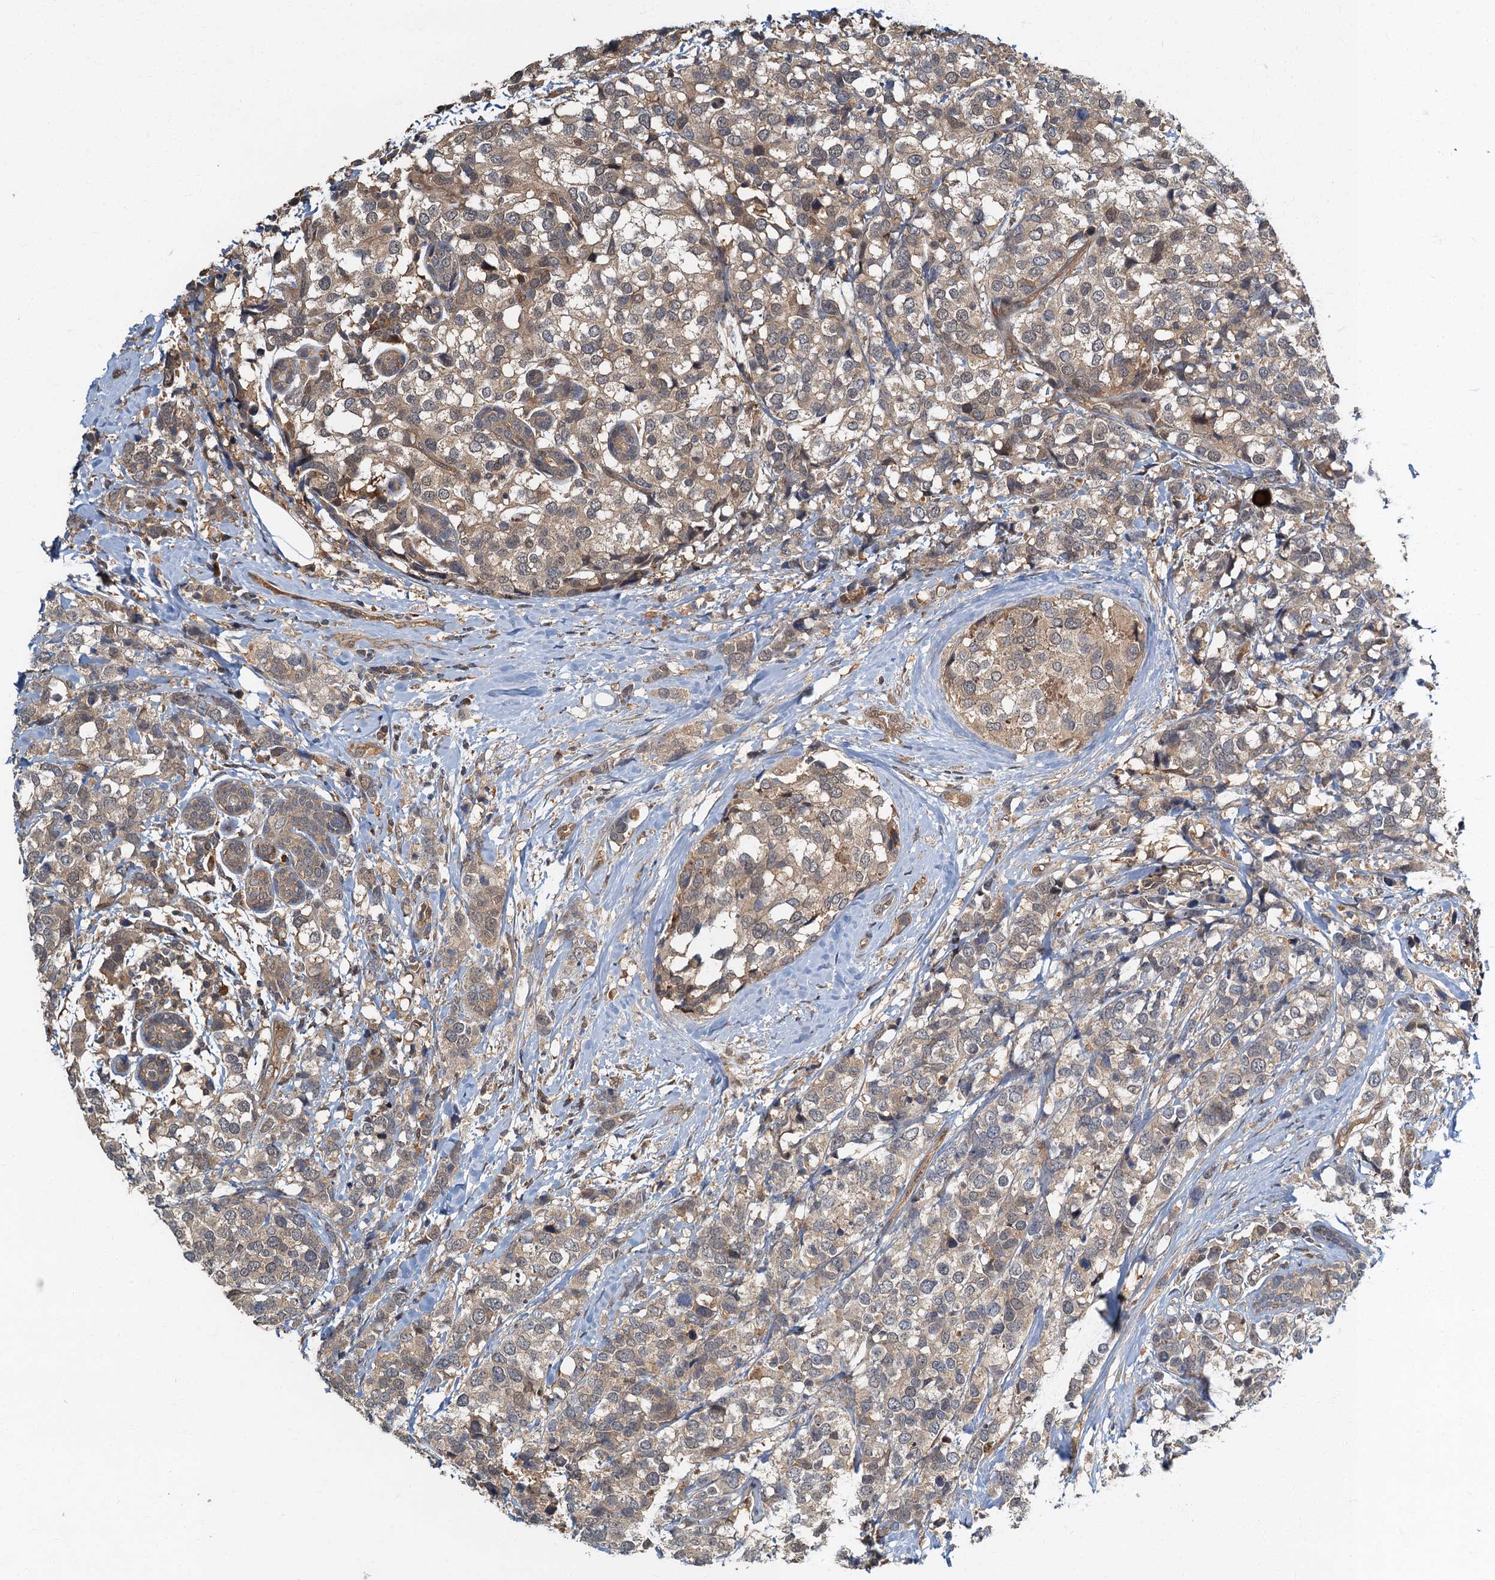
{"staining": {"intensity": "weak", "quantity": ">75%", "location": "cytoplasmic/membranous"}, "tissue": "breast cancer", "cell_type": "Tumor cells", "image_type": "cancer", "snomed": [{"axis": "morphology", "description": "Lobular carcinoma"}, {"axis": "topography", "description": "Breast"}], "caption": "DAB immunohistochemical staining of breast cancer (lobular carcinoma) displays weak cytoplasmic/membranous protein positivity in approximately >75% of tumor cells.", "gene": "TBCK", "patient": {"sex": "female", "age": 59}}